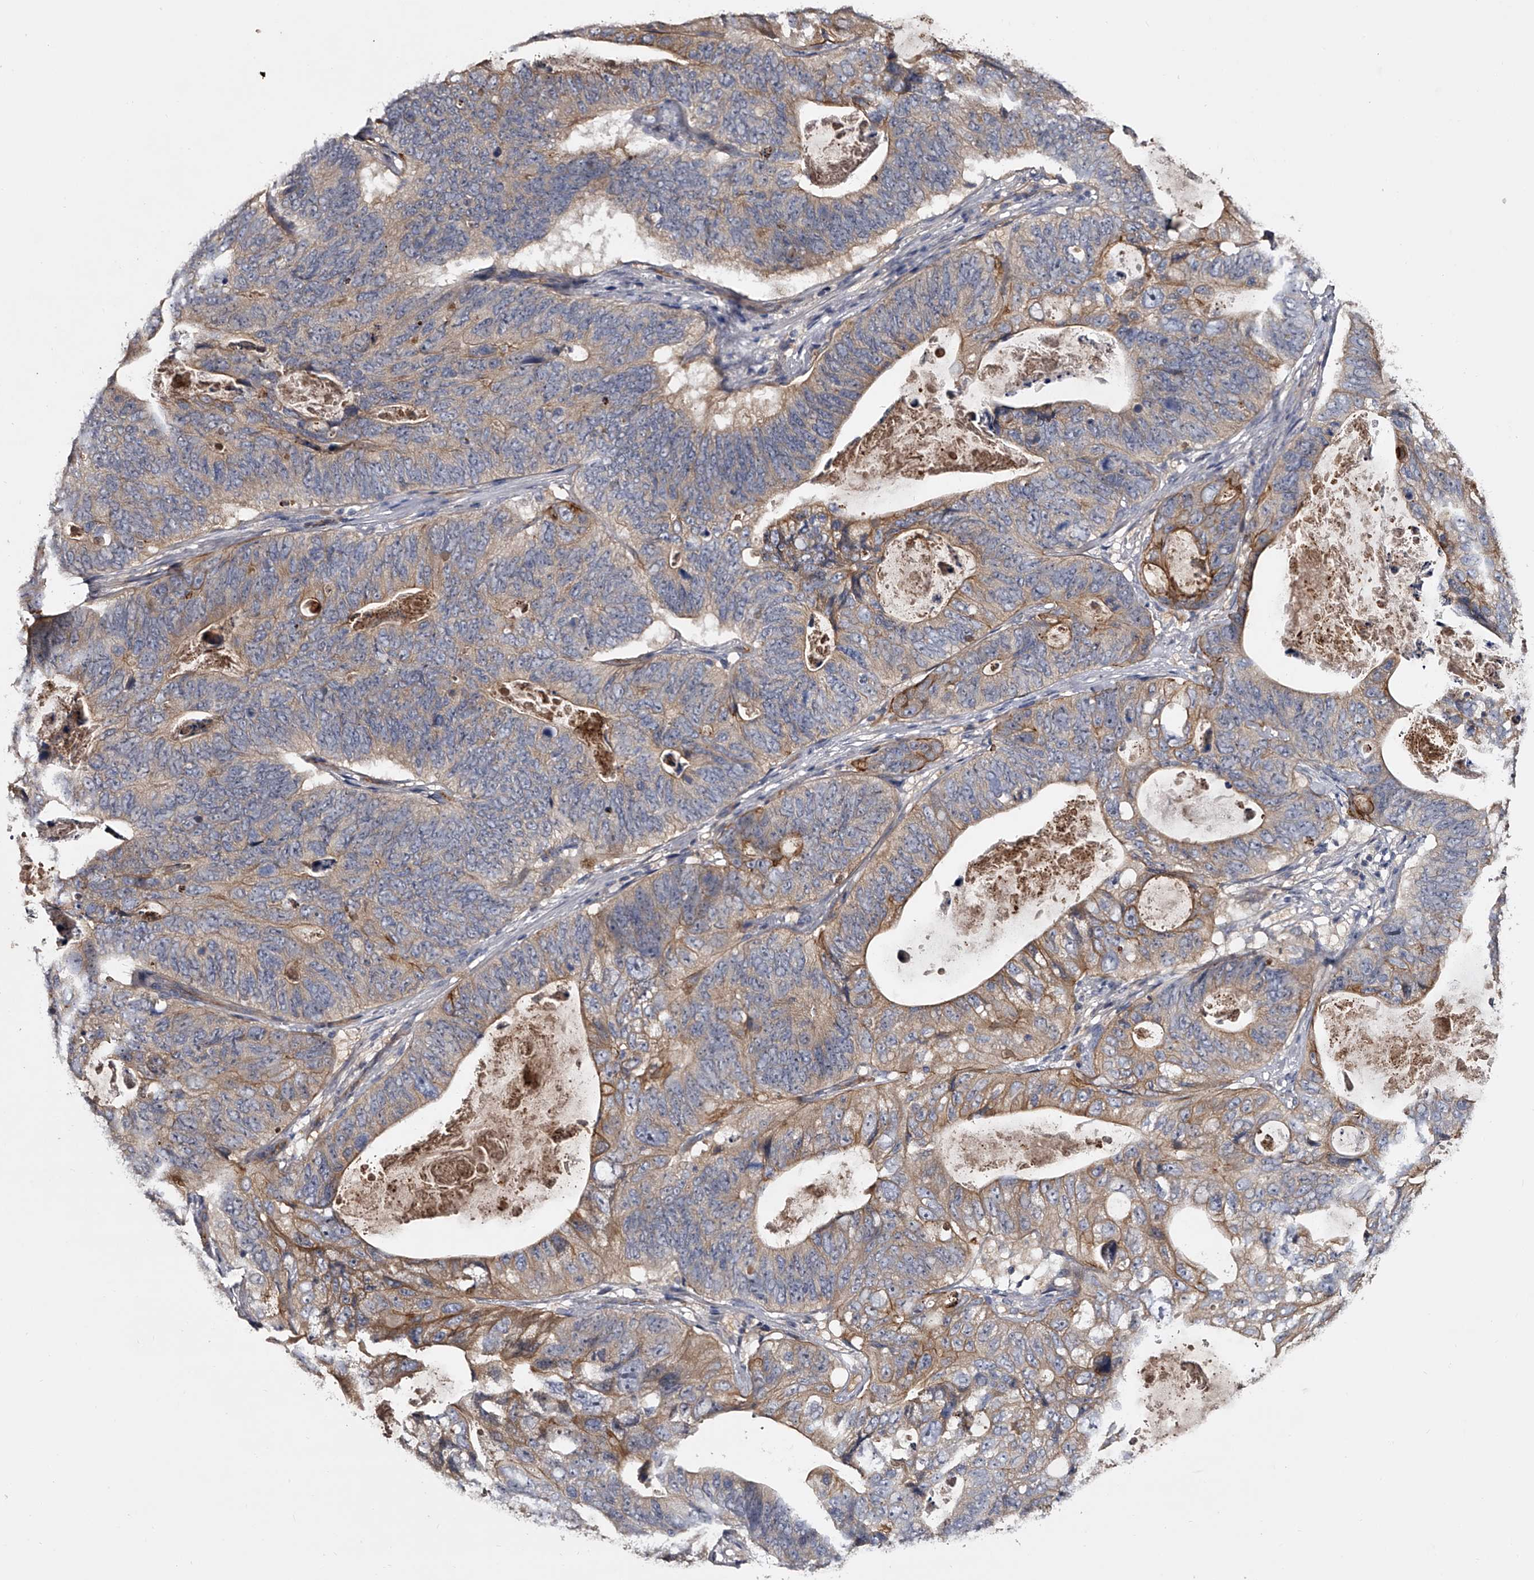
{"staining": {"intensity": "moderate", "quantity": "25%-75%", "location": "cytoplasmic/membranous"}, "tissue": "stomach cancer", "cell_type": "Tumor cells", "image_type": "cancer", "snomed": [{"axis": "morphology", "description": "Normal tissue, NOS"}, {"axis": "morphology", "description": "Adenocarcinoma, NOS"}, {"axis": "topography", "description": "Stomach"}], "caption": "Immunohistochemical staining of human stomach cancer reveals moderate cytoplasmic/membranous protein expression in about 25%-75% of tumor cells. (DAB = brown stain, brightfield microscopy at high magnification).", "gene": "MDN1", "patient": {"sex": "female", "age": 89}}